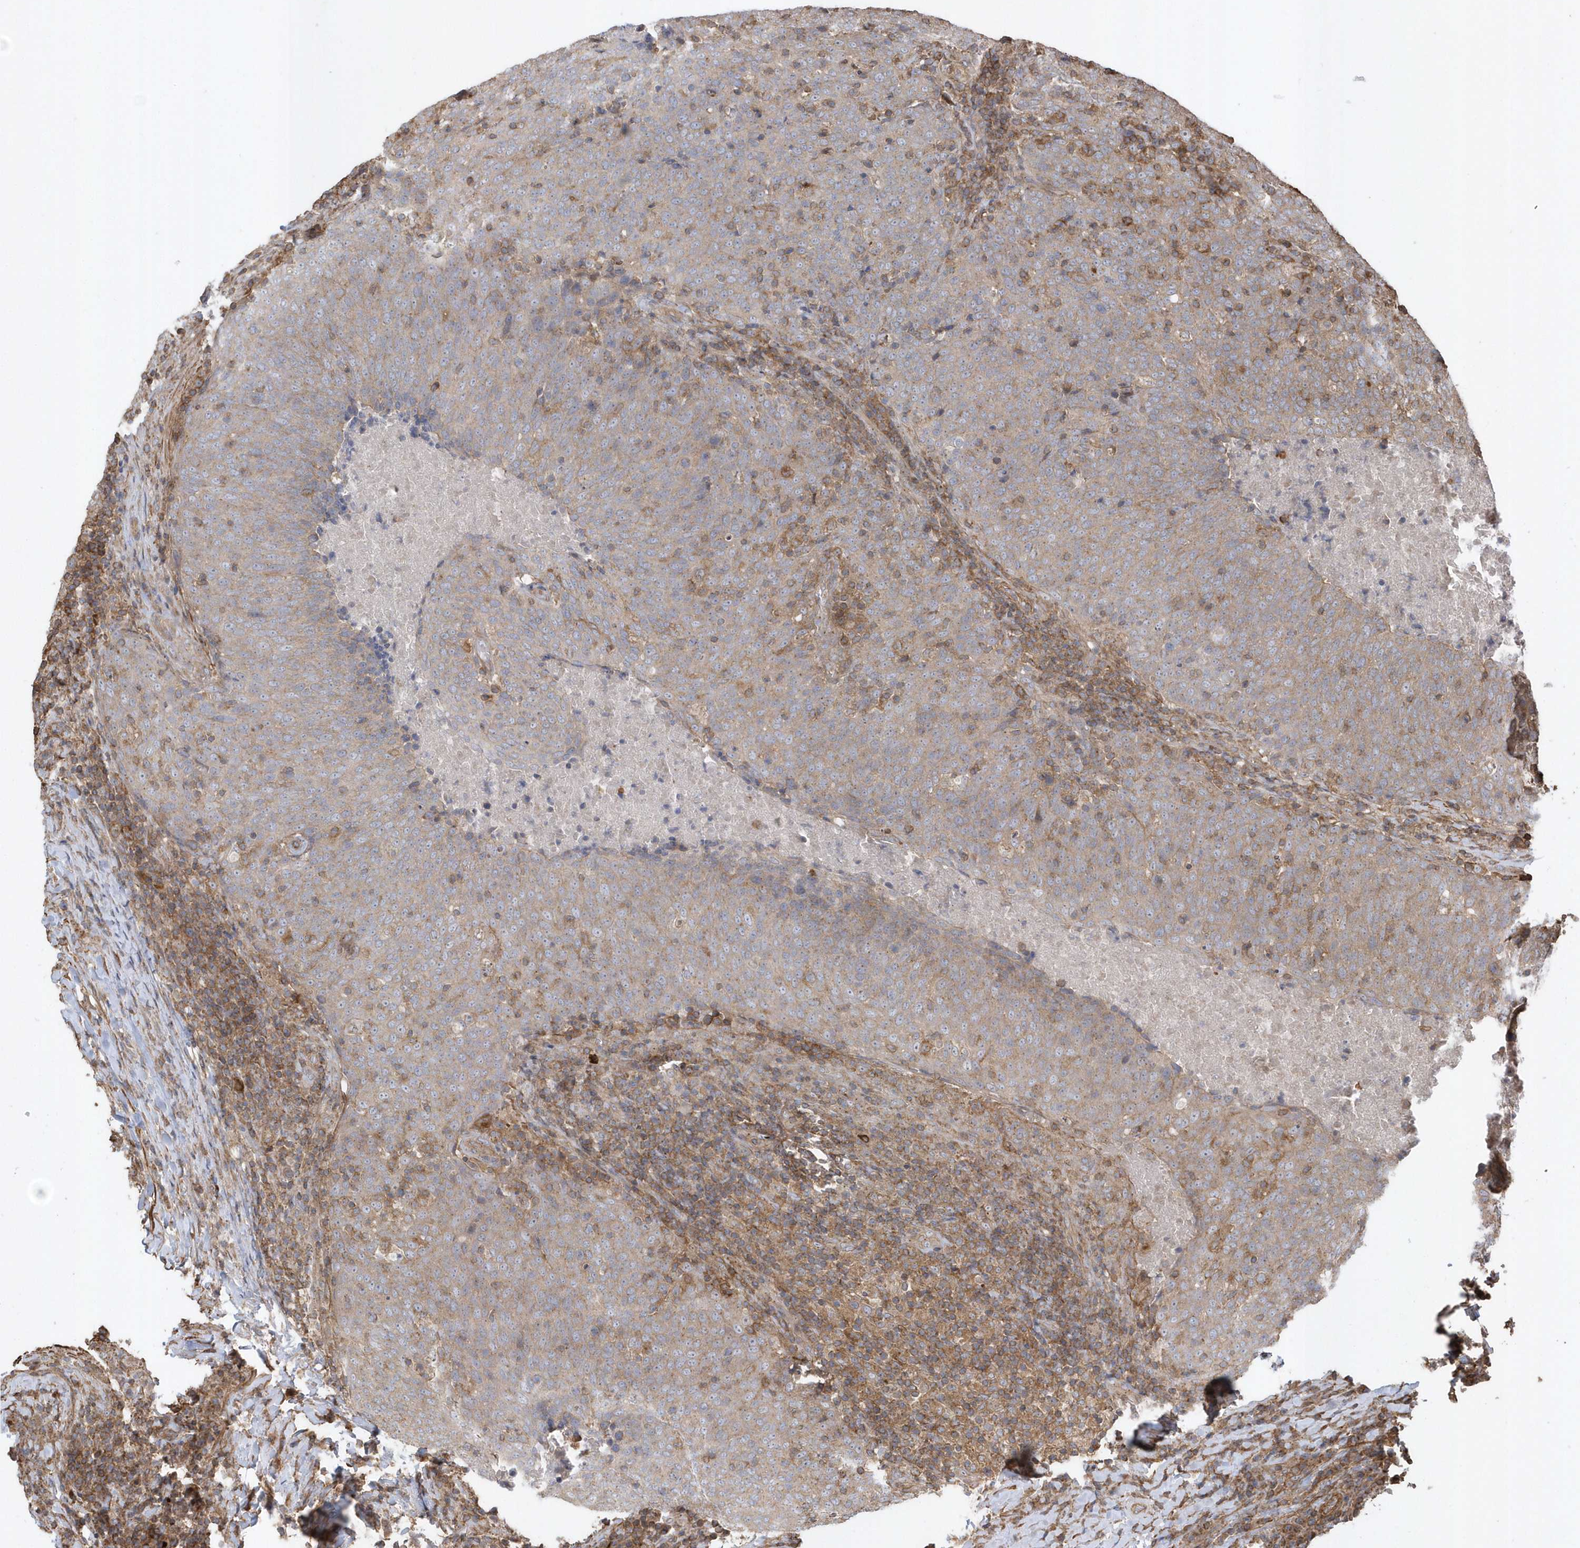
{"staining": {"intensity": "weak", "quantity": ">75%", "location": "cytoplasmic/membranous"}, "tissue": "head and neck cancer", "cell_type": "Tumor cells", "image_type": "cancer", "snomed": [{"axis": "morphology", "description": "Squamous cell carcinoma, NOS"}, {"axis": "morphology", "description": "Squamous cell carcinoma, metastatic, NOS"}, {"axis": "topography", "description": "Lymph node"}, {"axis": "topography", "description": "Head-Neck"}], "caption": "Immunohistochemistry (IHC) (DAB) staining of human head and neck squamous cell carcinoma displays weak cytoplasmic/membranous protein positivity in about >75% of tumor cells.", "gene": "SENP8", "patient": {"sex": "male", "age": 62}}